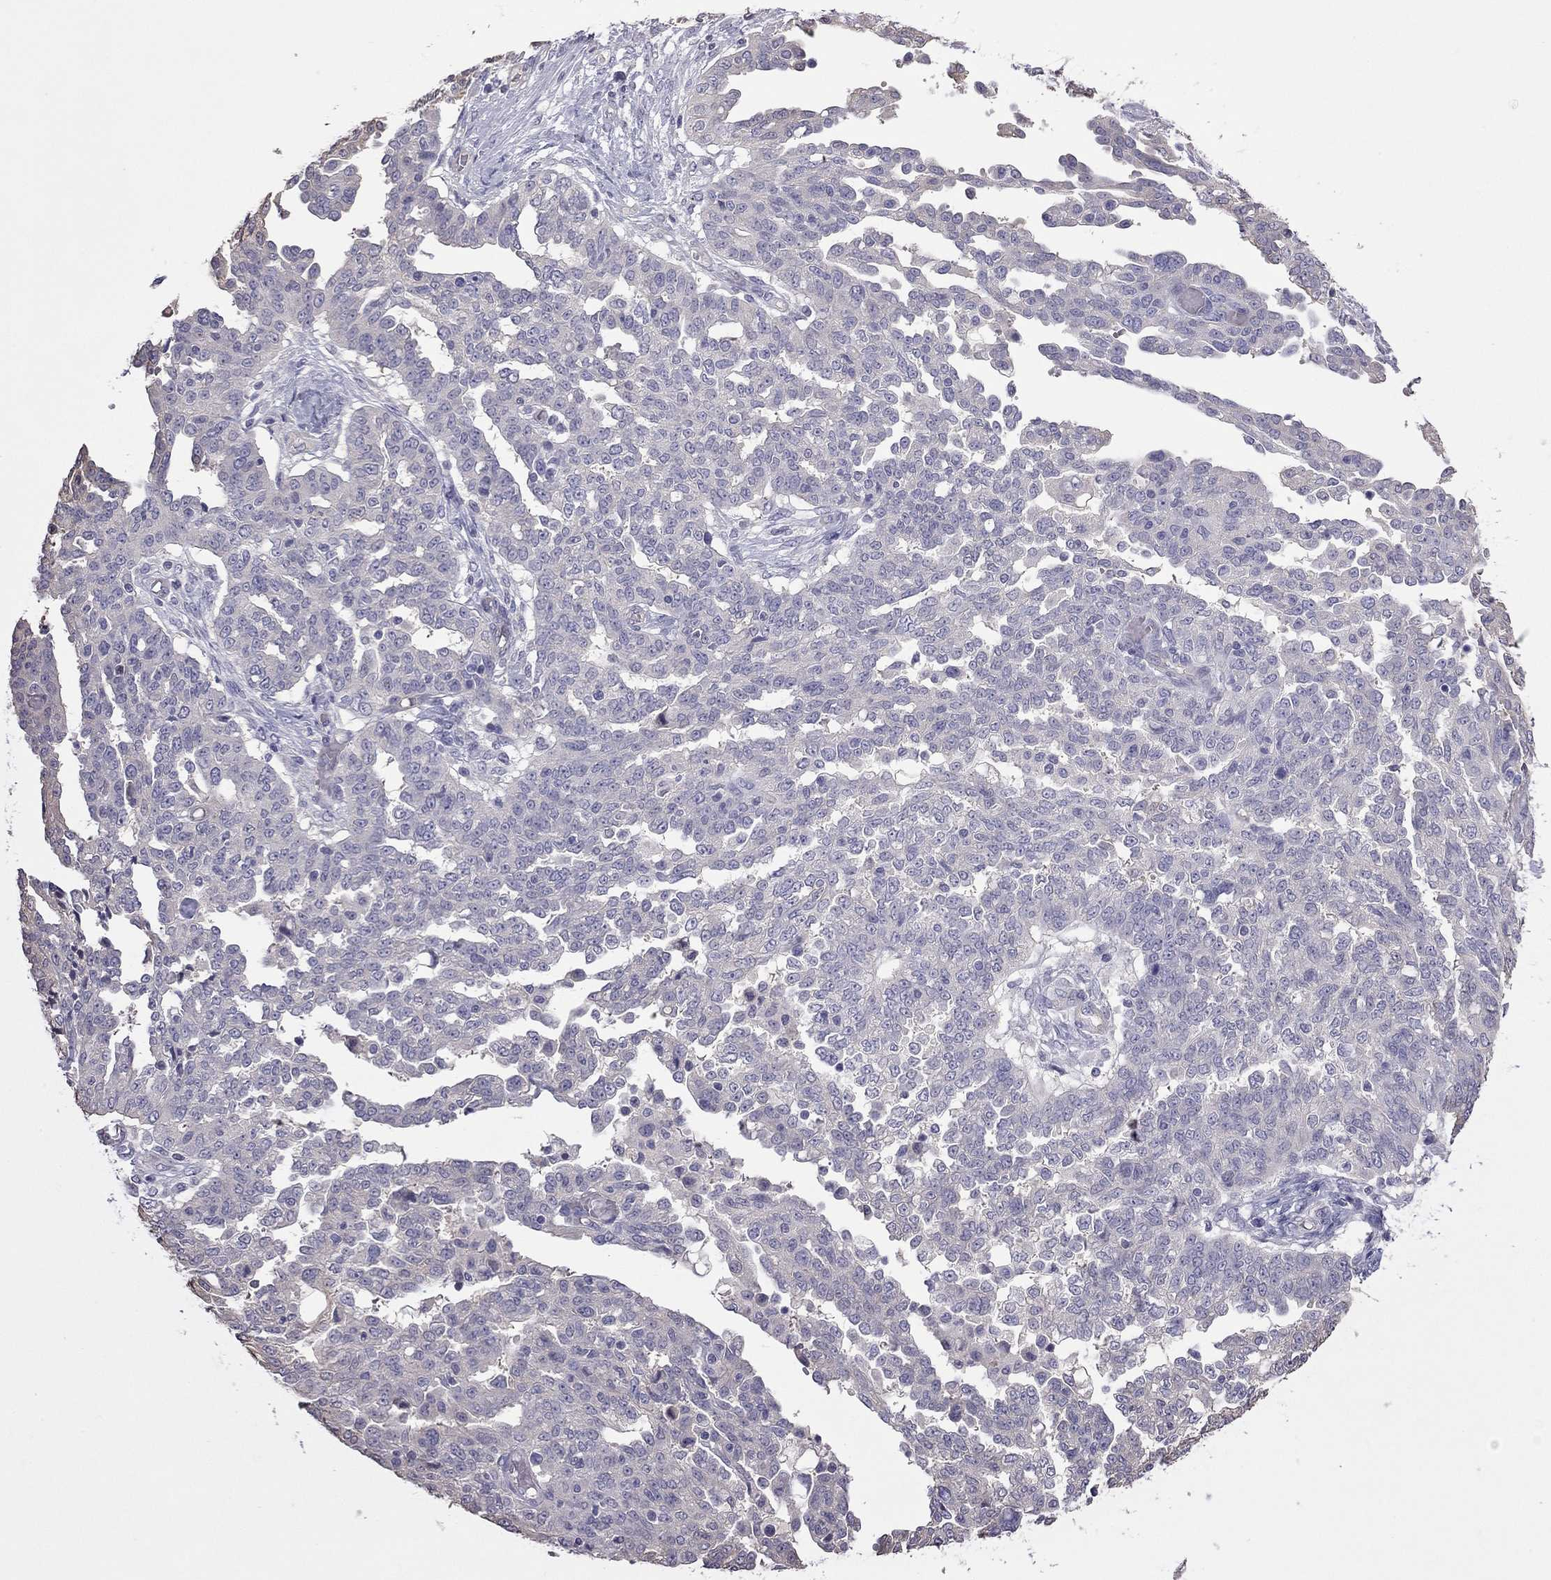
{"staining": {"intensity": "negative", "quantity": "none", "location": "none"}, "tissue": "ovarian cancer", "cell_type": "Tumor cells", "image_type": "cancer", "snomed": [{"axis": "morphology", "description": "Cystadenocarcinoma, serous, NOS"}, {"axis": "topography", "description": "Ovary"}], "caption": "A high-resolution photomicrograph shows immunohistochemistry (IHC) staining of ovarian cancer (serous cystadenocarcinoma), which exhibits no significant positivity in tumor cells.", "gene": "FEZ1", "patient": {"sex": "female", "age": 67}}